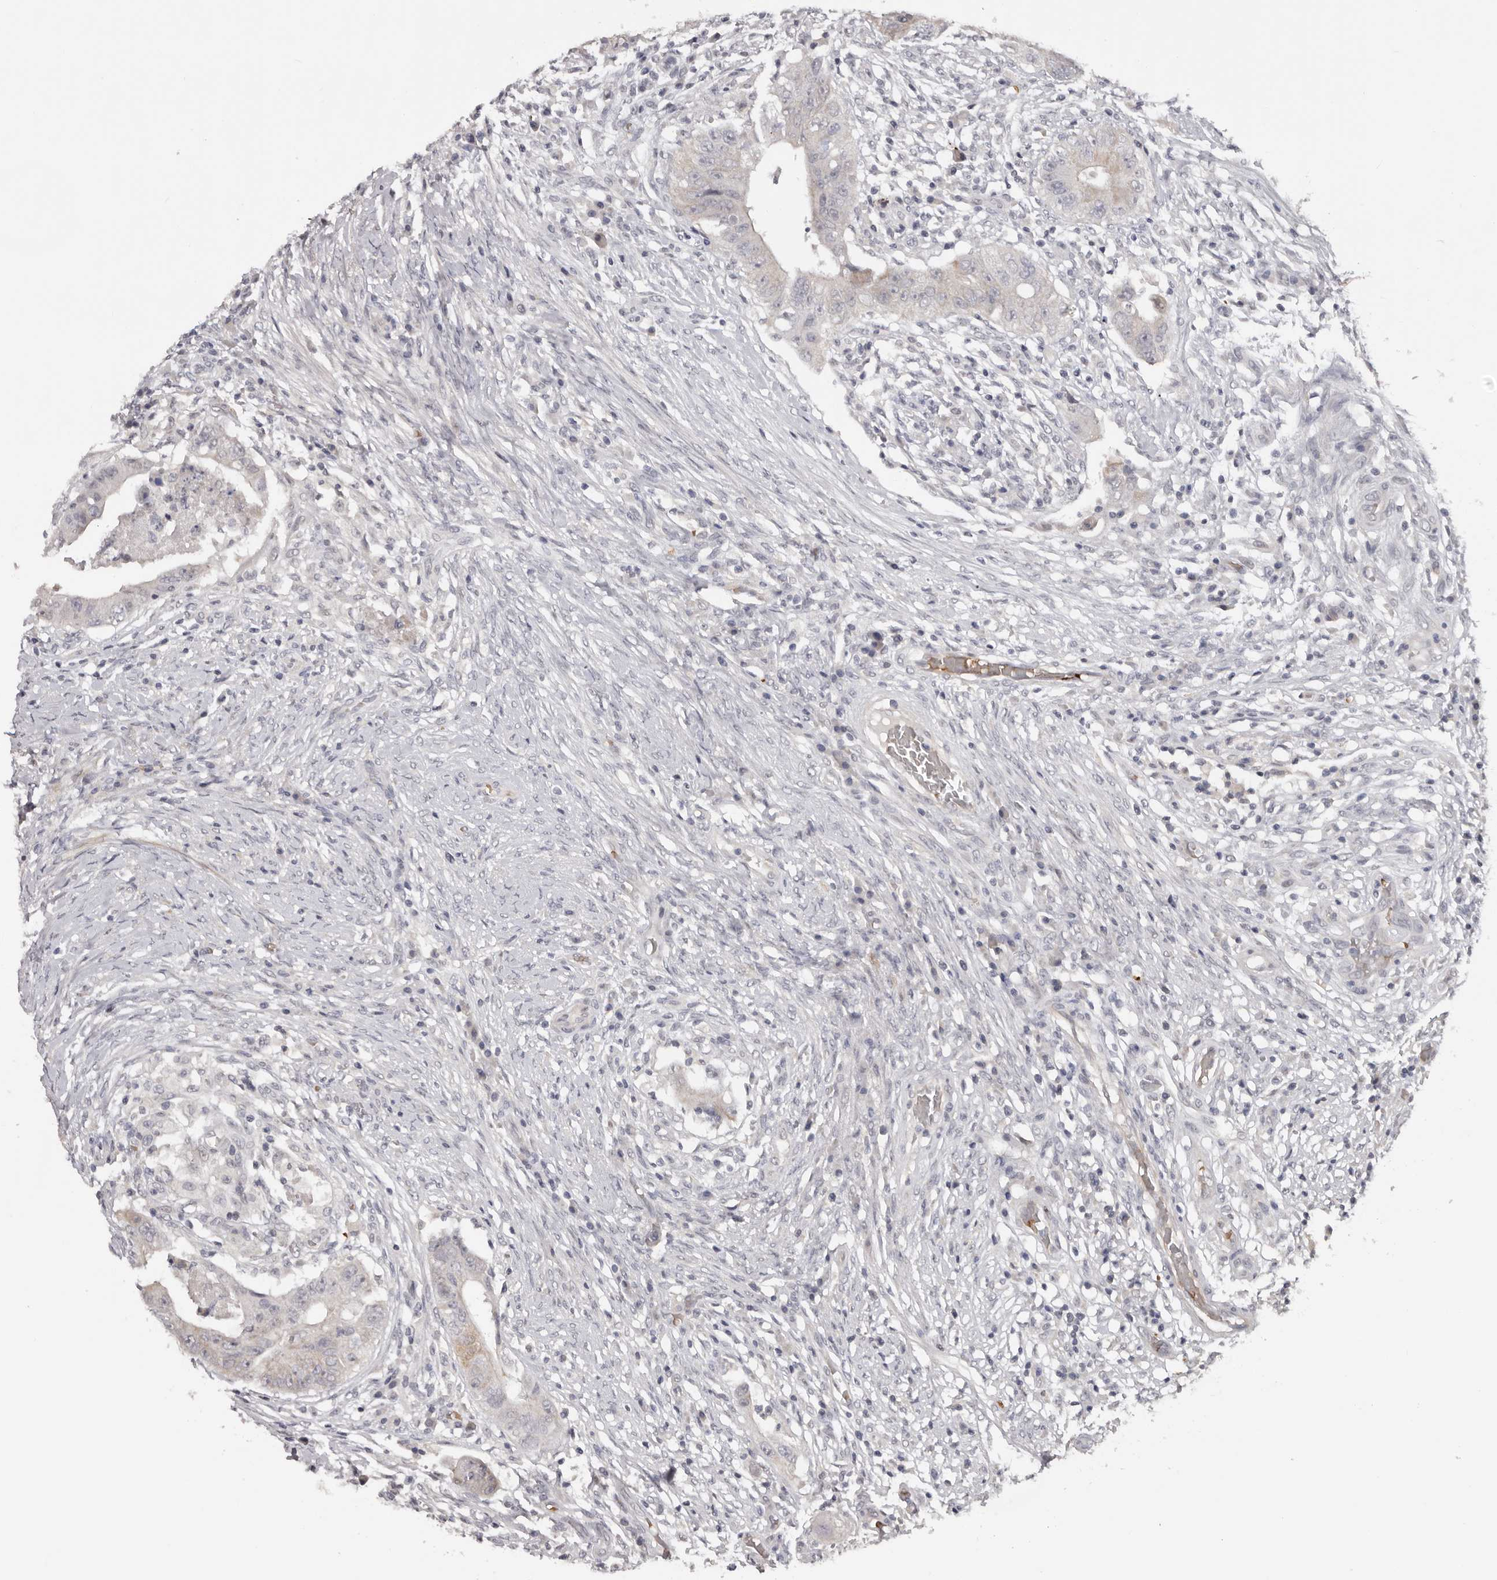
{"staining": {"intensity": "negative", "quantity": "none", "location": "none"}, "tissue": "colorectal cancer", "cell_type": "Tumor cells", "image_type": "cancer", "snomed": [{"axis": "morphology", "description": "Adenocarcinoma, NOS"}, {"axis": "topography", "description": "Rectum"}], "caption": "Immunohistochemical staining of human colorectal cancer displays no significant expression in tumor cells. Nuclei are stained in blue.", "gene": "TNR", "patient": {"sex": "female", "age": 71}}